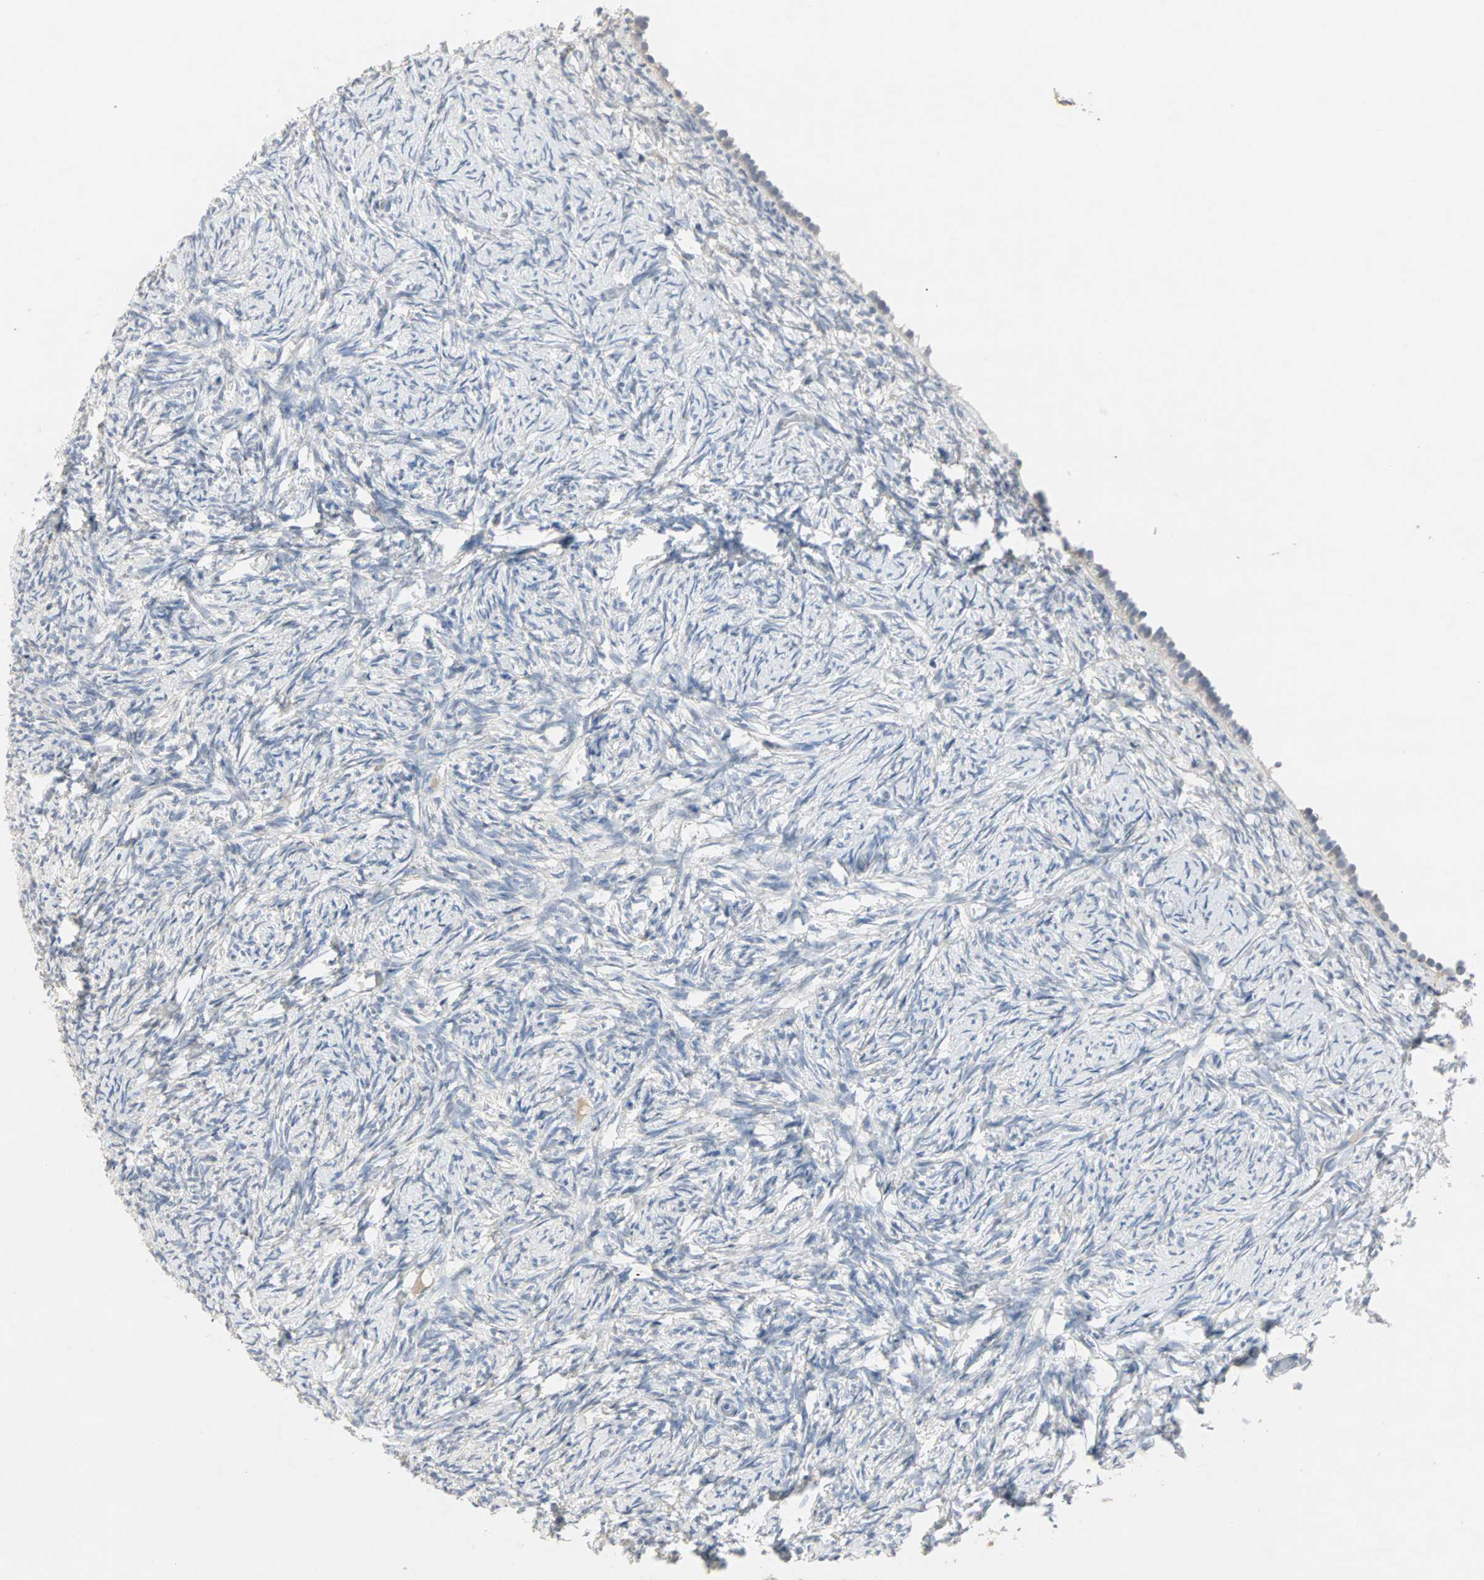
{"staining": {"intensity": "negative", "quantity": "none", "location": "none"}, "tissue": "ovary", "cell_type": "Ovarian stroma cells", "image_type": "normal", "snomed": [{"axis": "morphology", "description": "Normal tissue, NOS"}, {"axis": "topography", "description": "Ovary"}], "caption": "Immunohistochemical staining of unremarkable ovary demonstrates no significant staining in ovarian stroma cells.", "gene": "CEACAM6", "patient": {"sex": "female", "age": 60}}